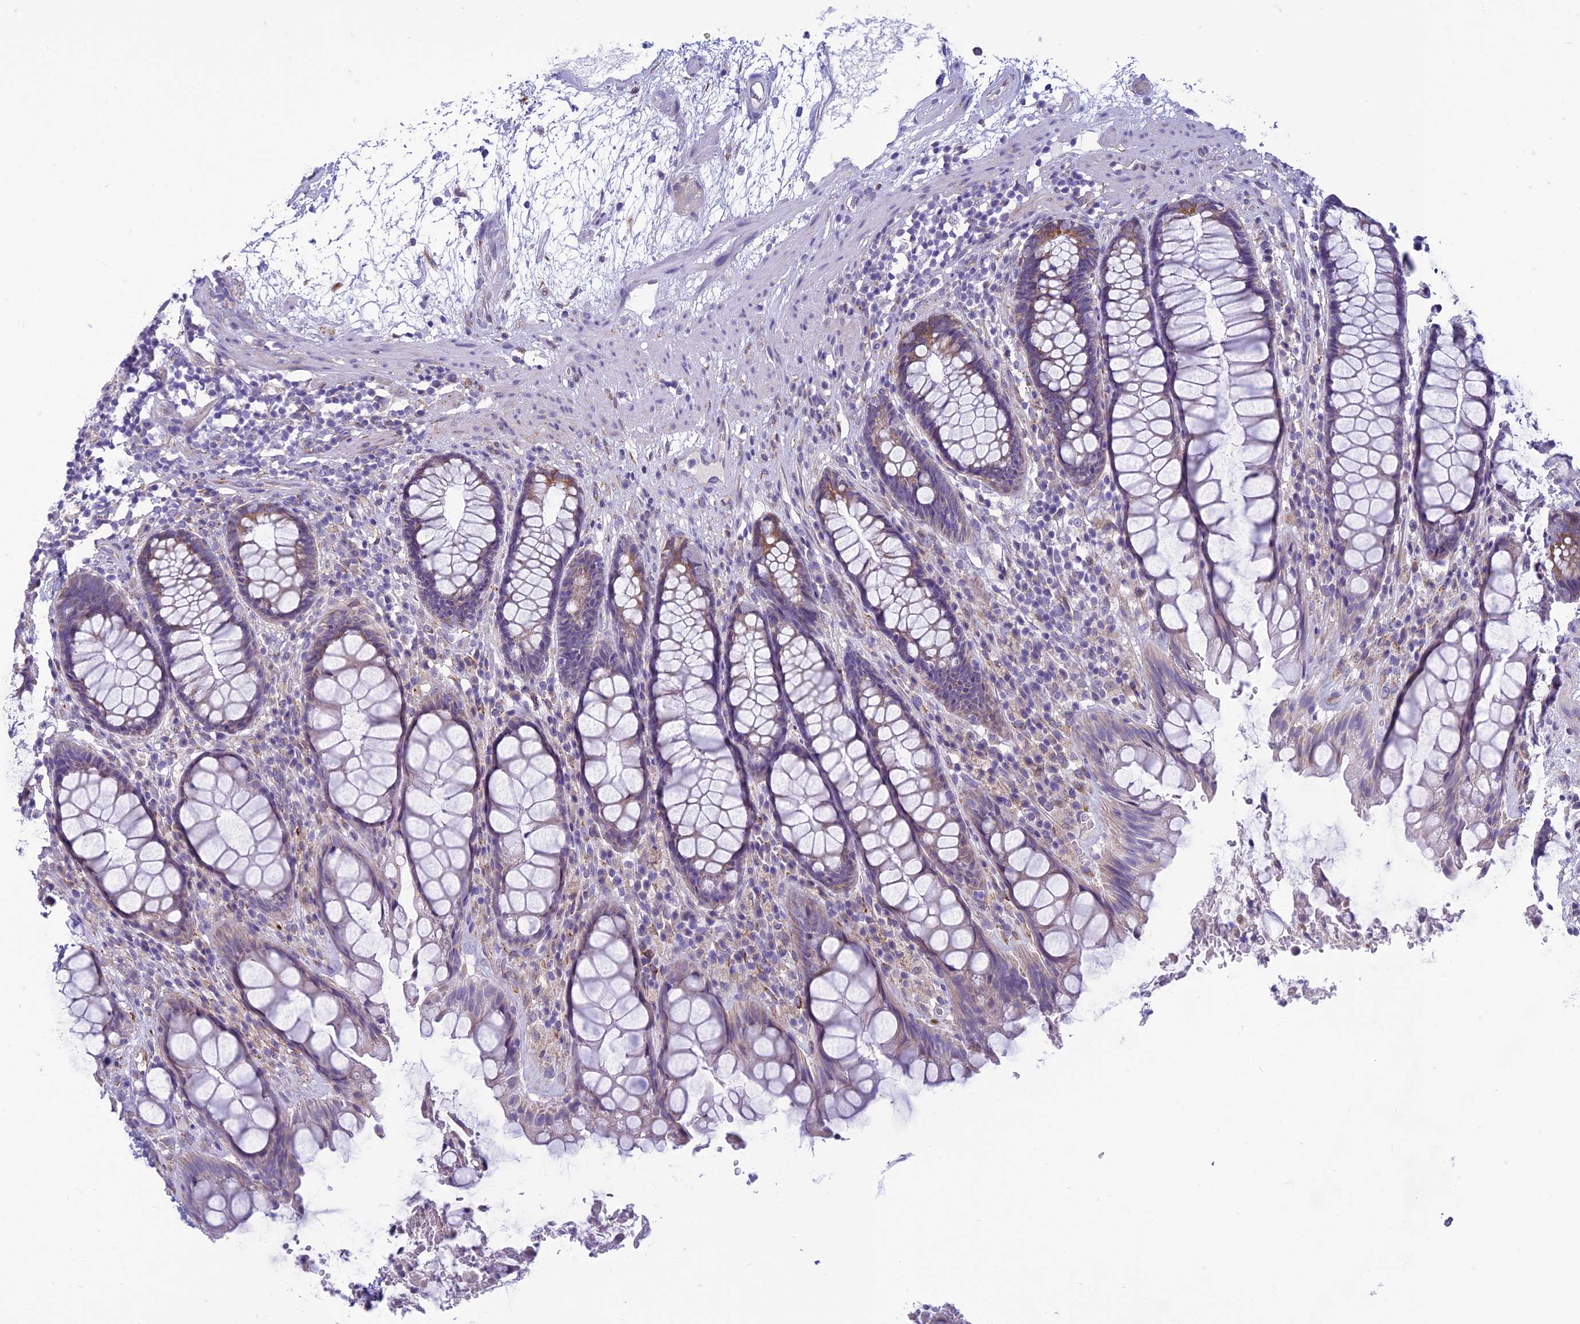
{"staining": {"intensity": "moderate", "quantity": "<25%", "location": "cytoplasmic/membranous"}, "tissue": "rectum", "cell_type": "Glandular cells", "image_type": "normal", "snomed": [{"axis": "morphology", "description": "Normal tissue, NOS"}, {"axis": "topography", "description": "Rectum"}], "caption": "Glandular cells reveal low levels of moderate cytoplasmic/membranous expression in about <25% of cells in unremarkable human rectum.", "gene": "CENATAC", "patient": {"sex": "male", "age": 64}}